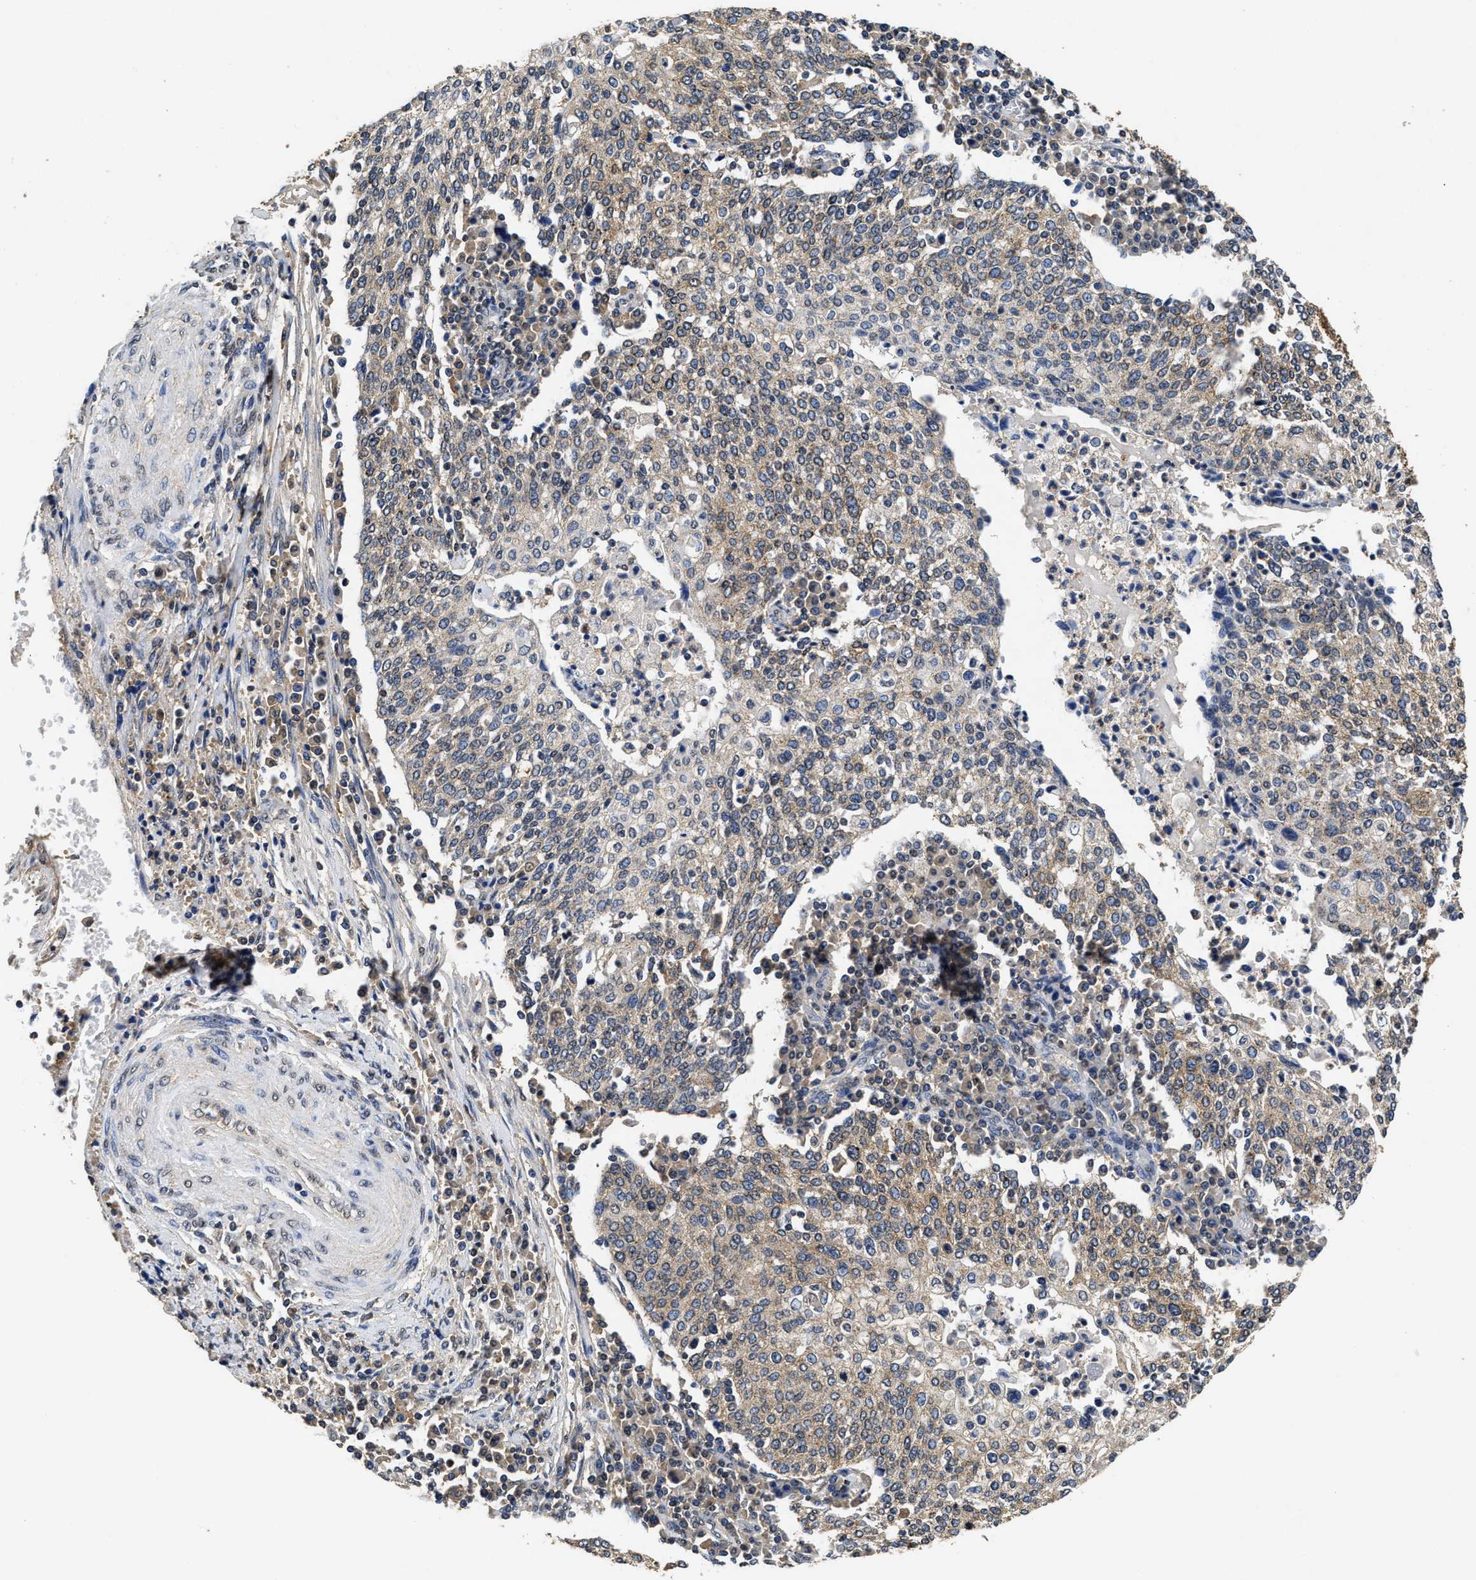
{"staining": {"intensity": "moderate", "quantity": ">75%", "location": "cytoplasmic/membranous"}, "tissue": "cervical cancer", "cell_type": "Tumor cells", "image_type": "cancer", "snomed": [{"axis": "morphology", "description": "Squamous cell carcinoma, NOS"}, {"axis": "topography", "description": "Cervix"}], "caption": "Immunohistochemical staining of cervical cancer reveals moderate cytoplasmic/membranous protein staining in approximately >75% of tumor cells.", "gene": "CTNNA1", "patient": {"sex": "female", "age": 40}}